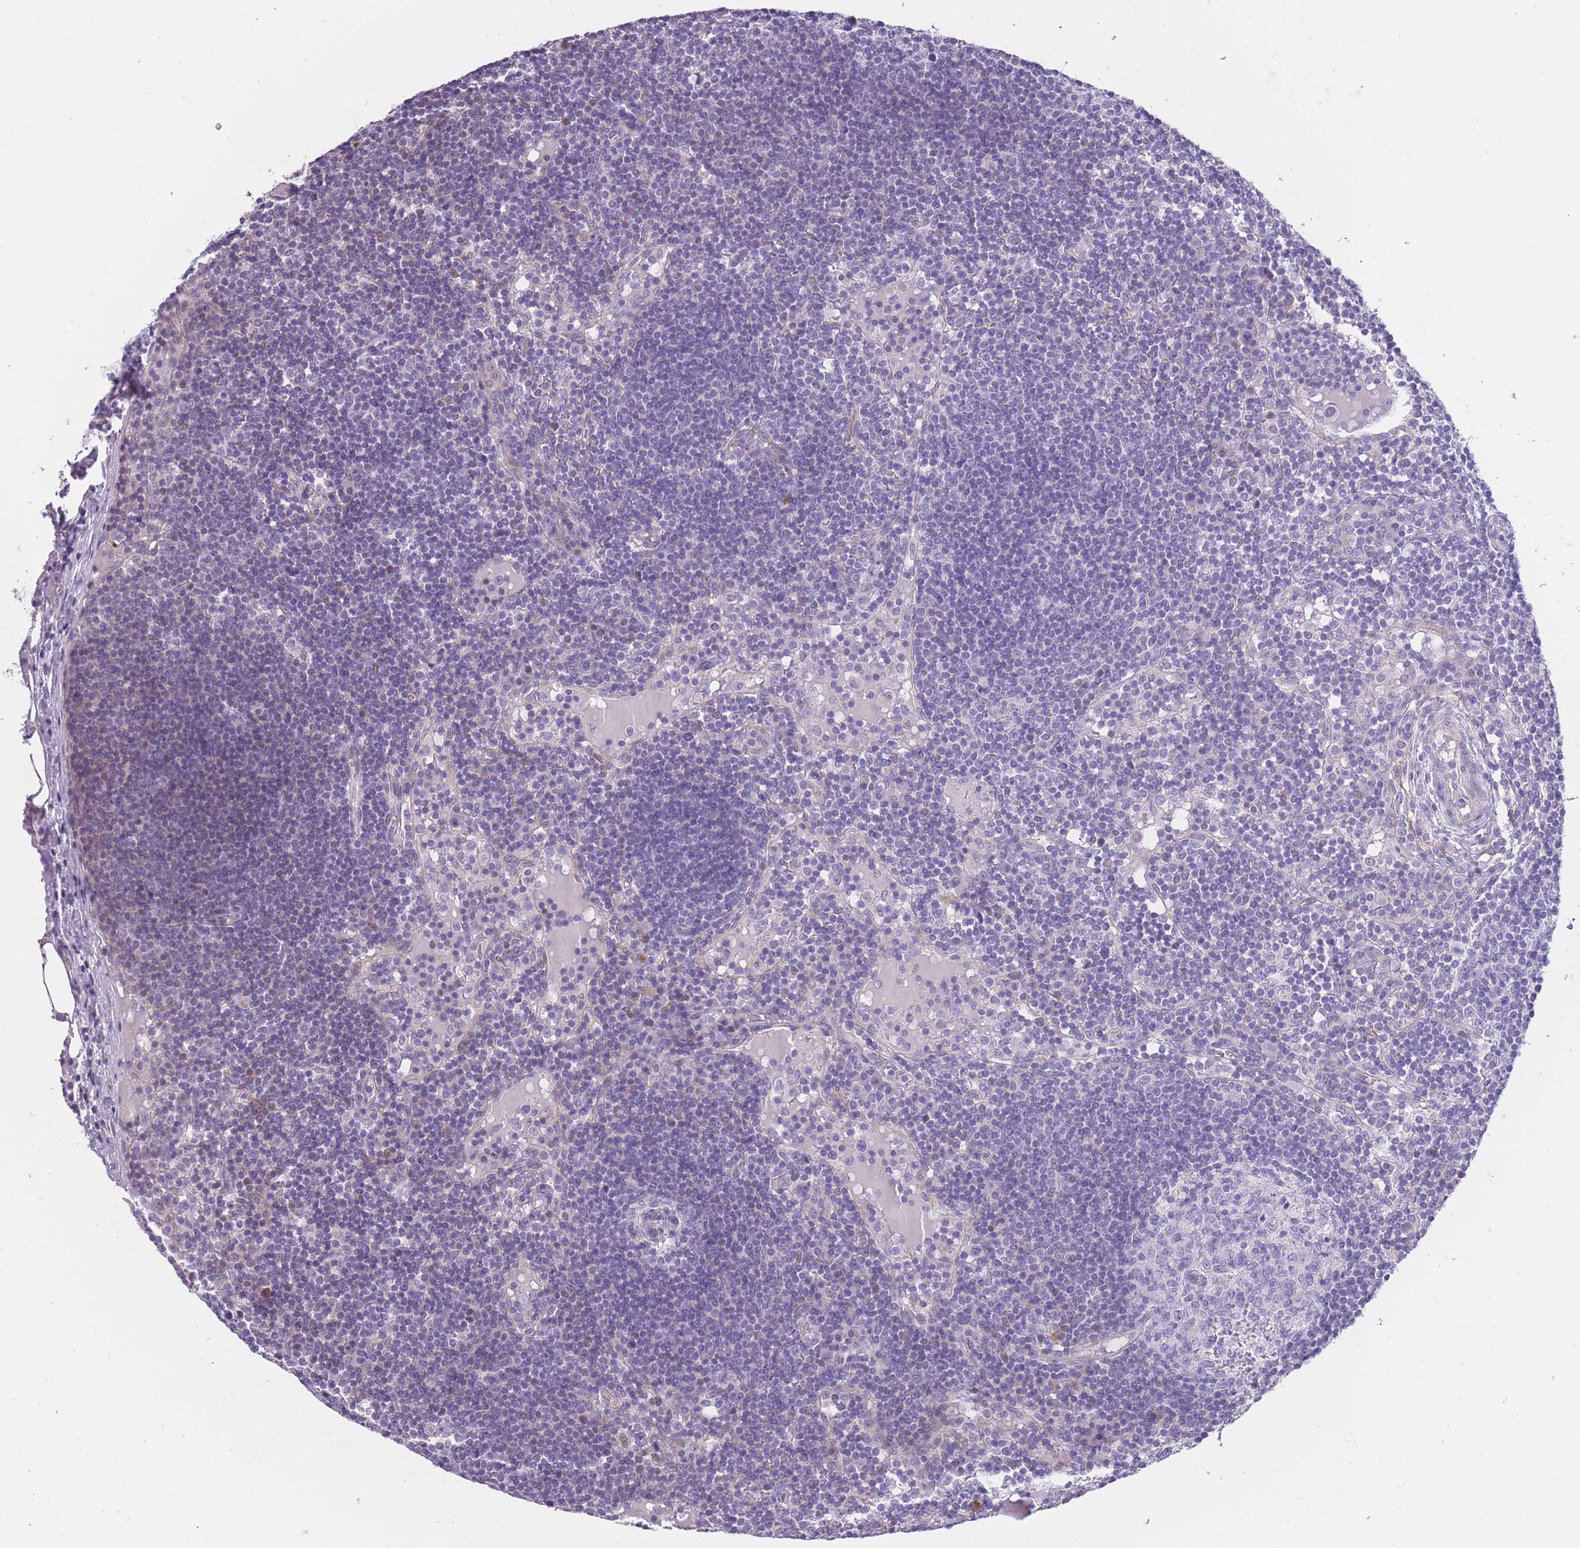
{"staining": {"intensity": "negative", "quantity": "none", "location": "none"}, "tissue": "lymph node", "cell_type": "Germinal center cells", "image_type": "normal", "snomed": [{"axis": "morphology", "description": "Normal tissue, NOS"}, {"axis": "topography", "description": "Lymph node"}], "caption": "The micrograph shows no significant staining in germinal center cells of lymph node.", "gene": "IMPG1", "patient": {"sex": "male", "age": 53}}